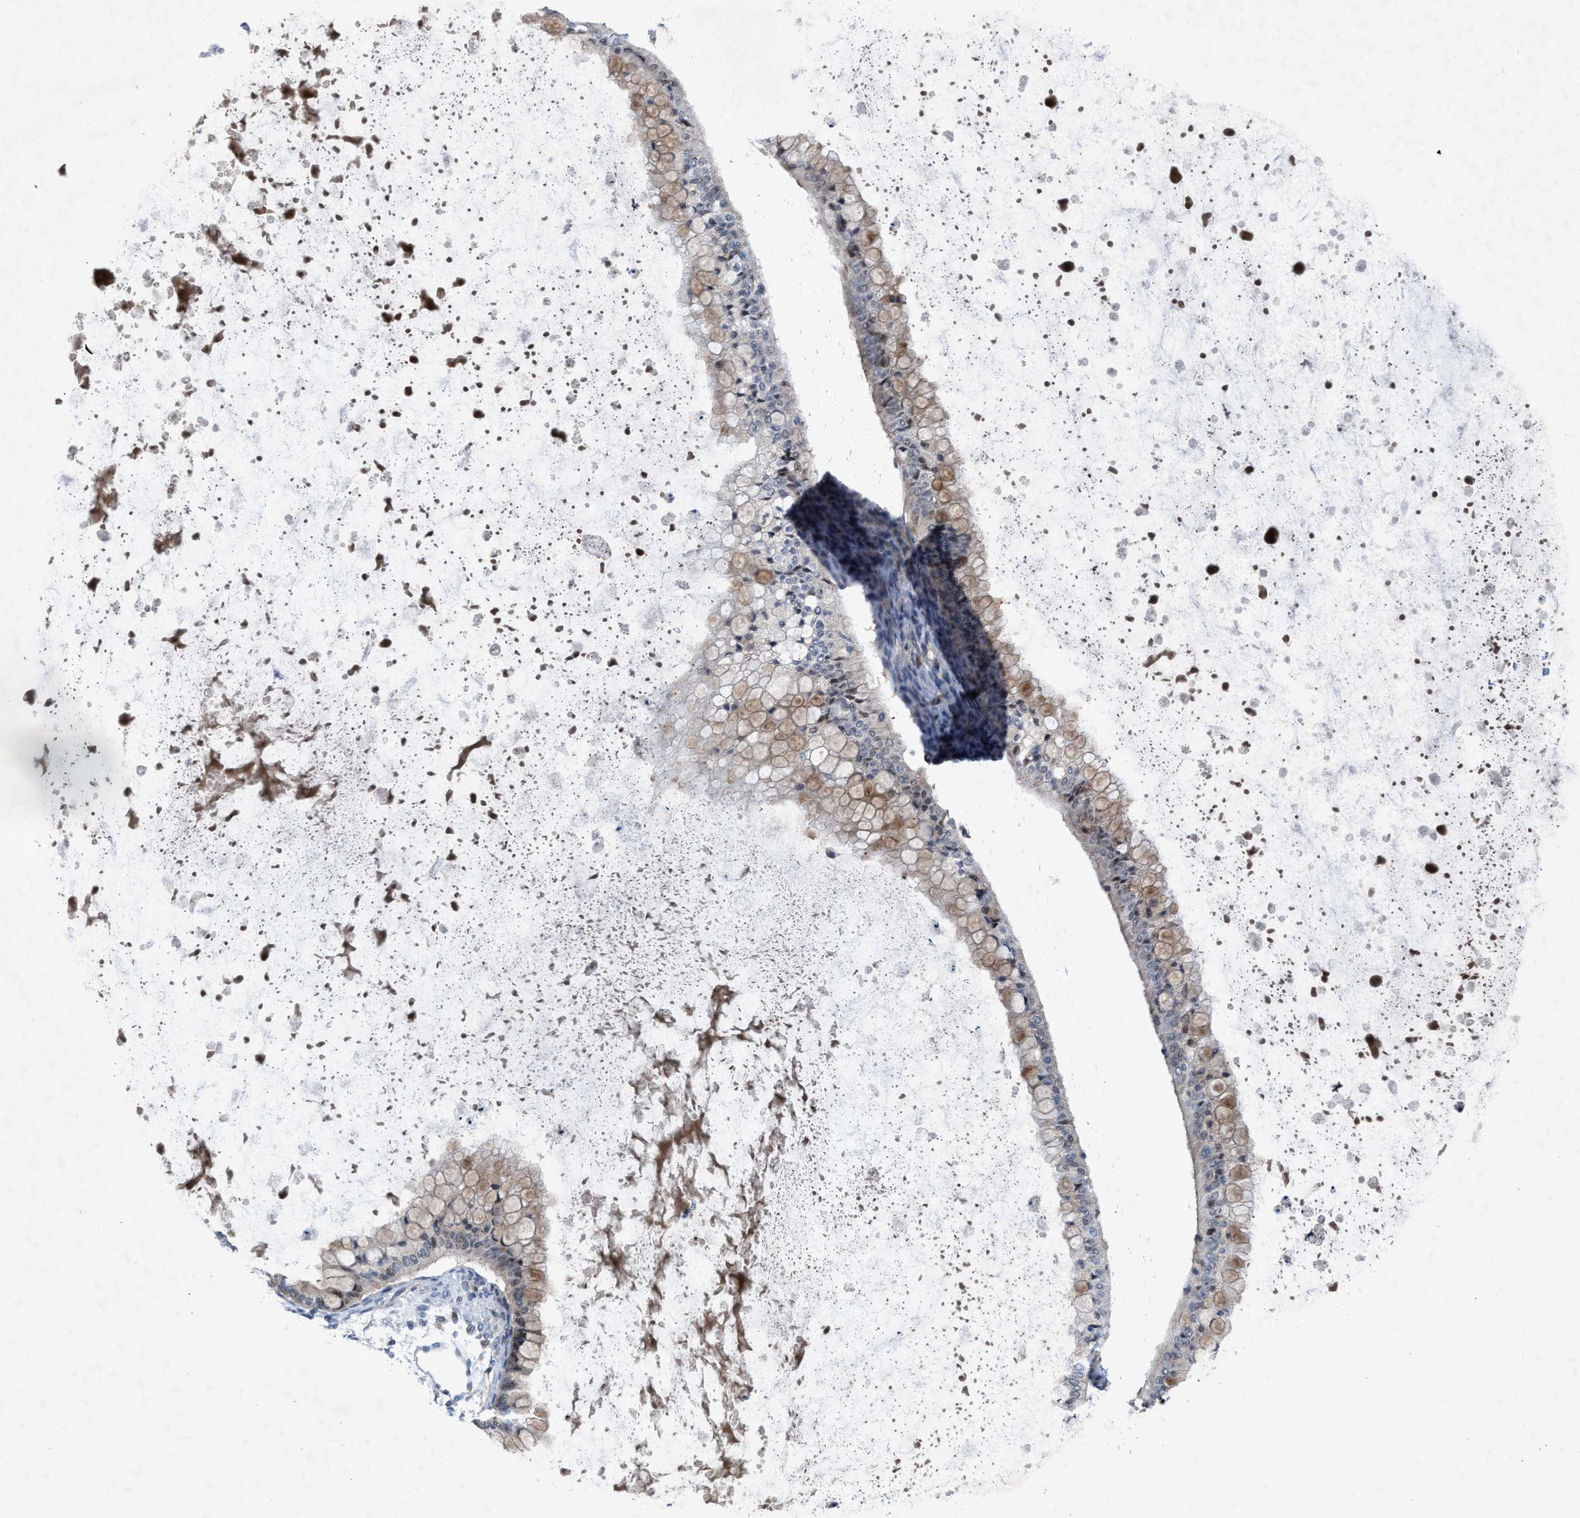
{"staining": {"intensity": "weak", "quantity": ">75%", "location": "cytoplasmic/membranous"}, "tissue": "ovarian cancer", "cell_type": "Tumor cells", "image_type": "cancer", "snomed": [{"axis": "morphology", "description": "Cystadenocarcinoma, mucinous, NOS"}, {"axis": "topography", "description": "Ovary"}], "caption": "Weak cytoplasmic/membranous positivity for a protein is seen in about >75% of tumor cells of ovarian cancer (mucinous cystadenocarcinoma) using IHC.", "gene": "IL17RE", "patient": {"sex": "female", "age": 57}}